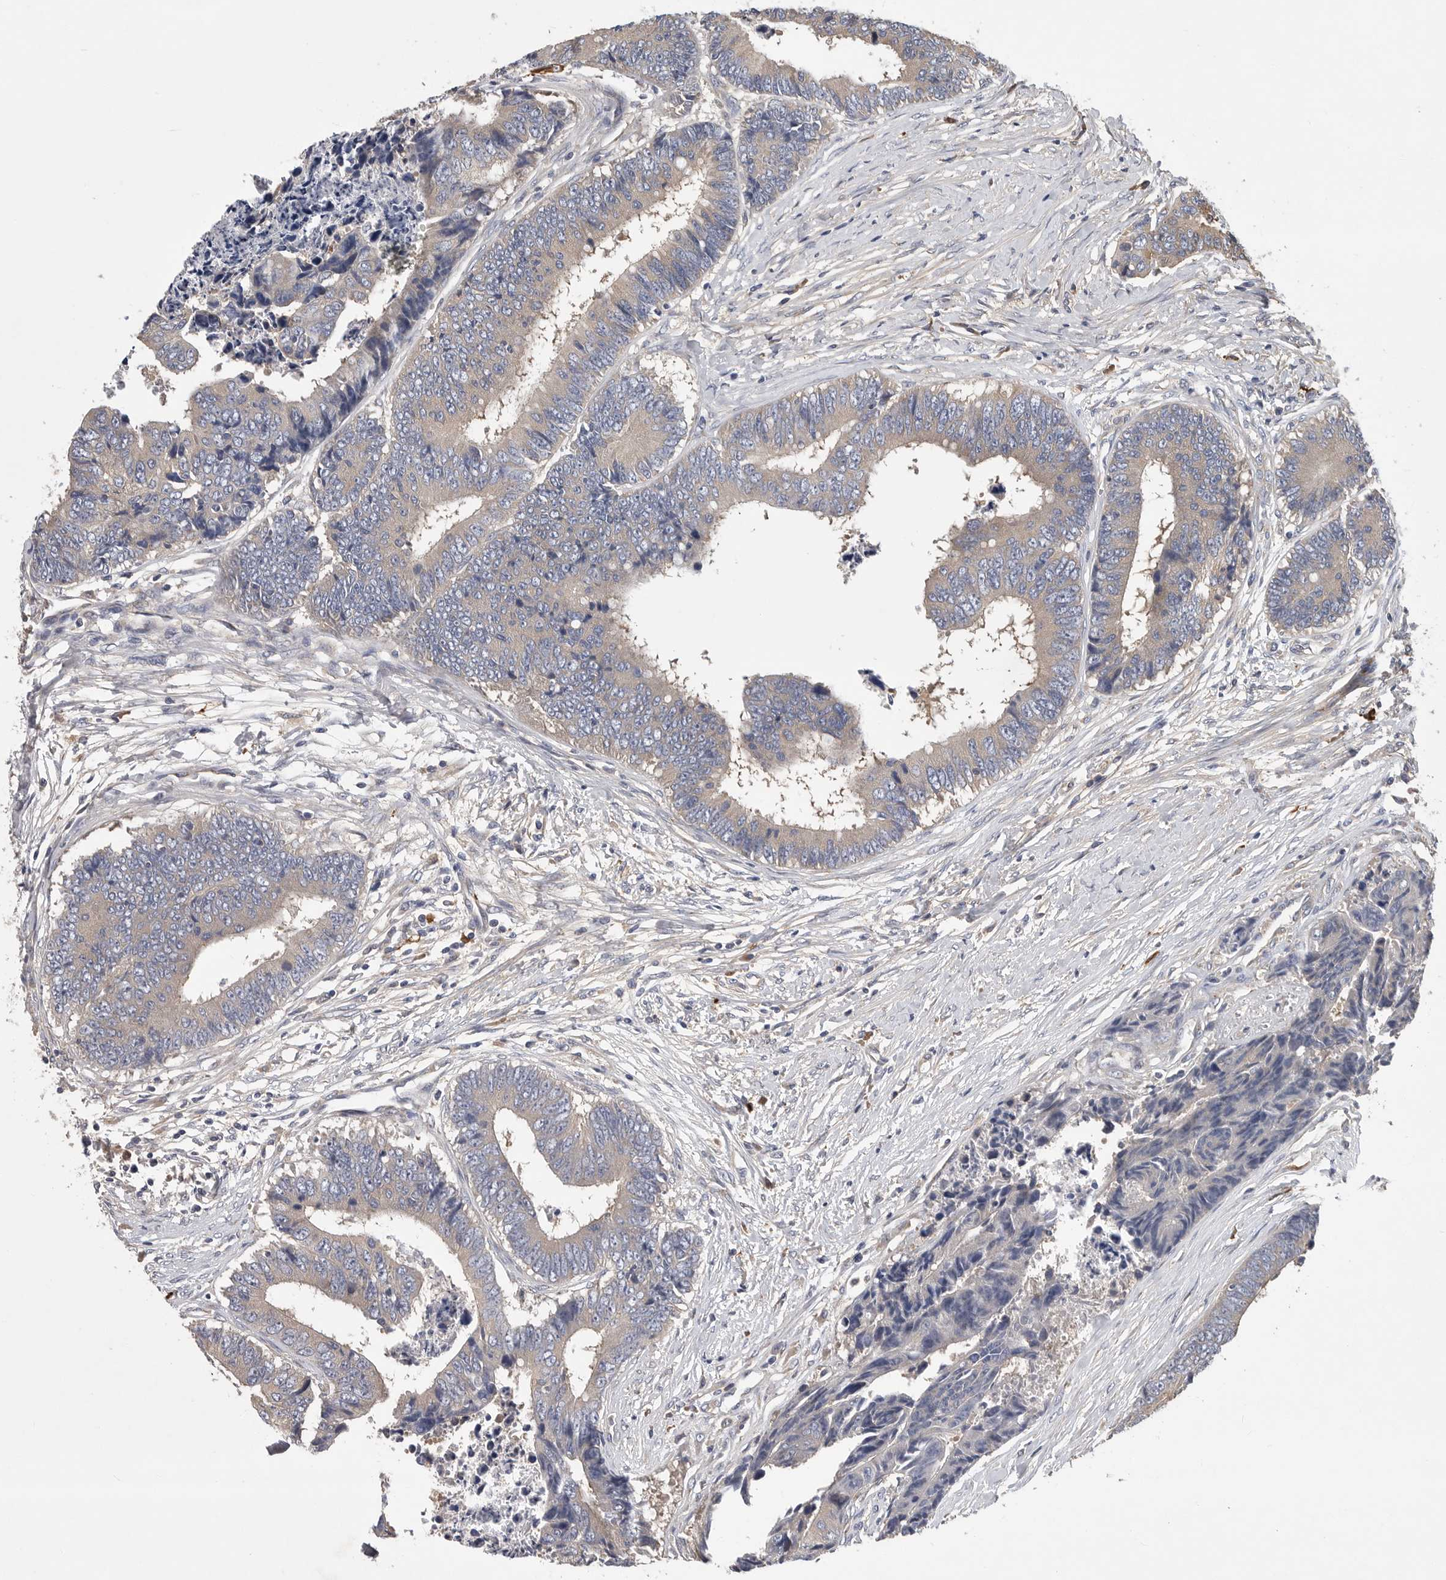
{"staining": {"intensity": "negative", "quantity": "none", "location": "none"}, "tissue": "colorectal cancer", "cell_type": "Tumor cells", "image_type": "cancer", "snomed": [{"axis": "morphology", "description": "Adenocarcinoma, NOS"}, {"axis": "topography", "description": "Rectum"}], "caption": "IHC micrograph of colorectal cancer stained for a protein (brown), which displays no staining in tumor cells. The staining was performed using DAB (3,3'-diaminobenzidine) to visualize the protein expression in brown, while the nuclei were stained in blue with hematoxylin (Magnification: 20x).", "gene": "OXR1", "patient": {"sex": "male", "age": 84}}